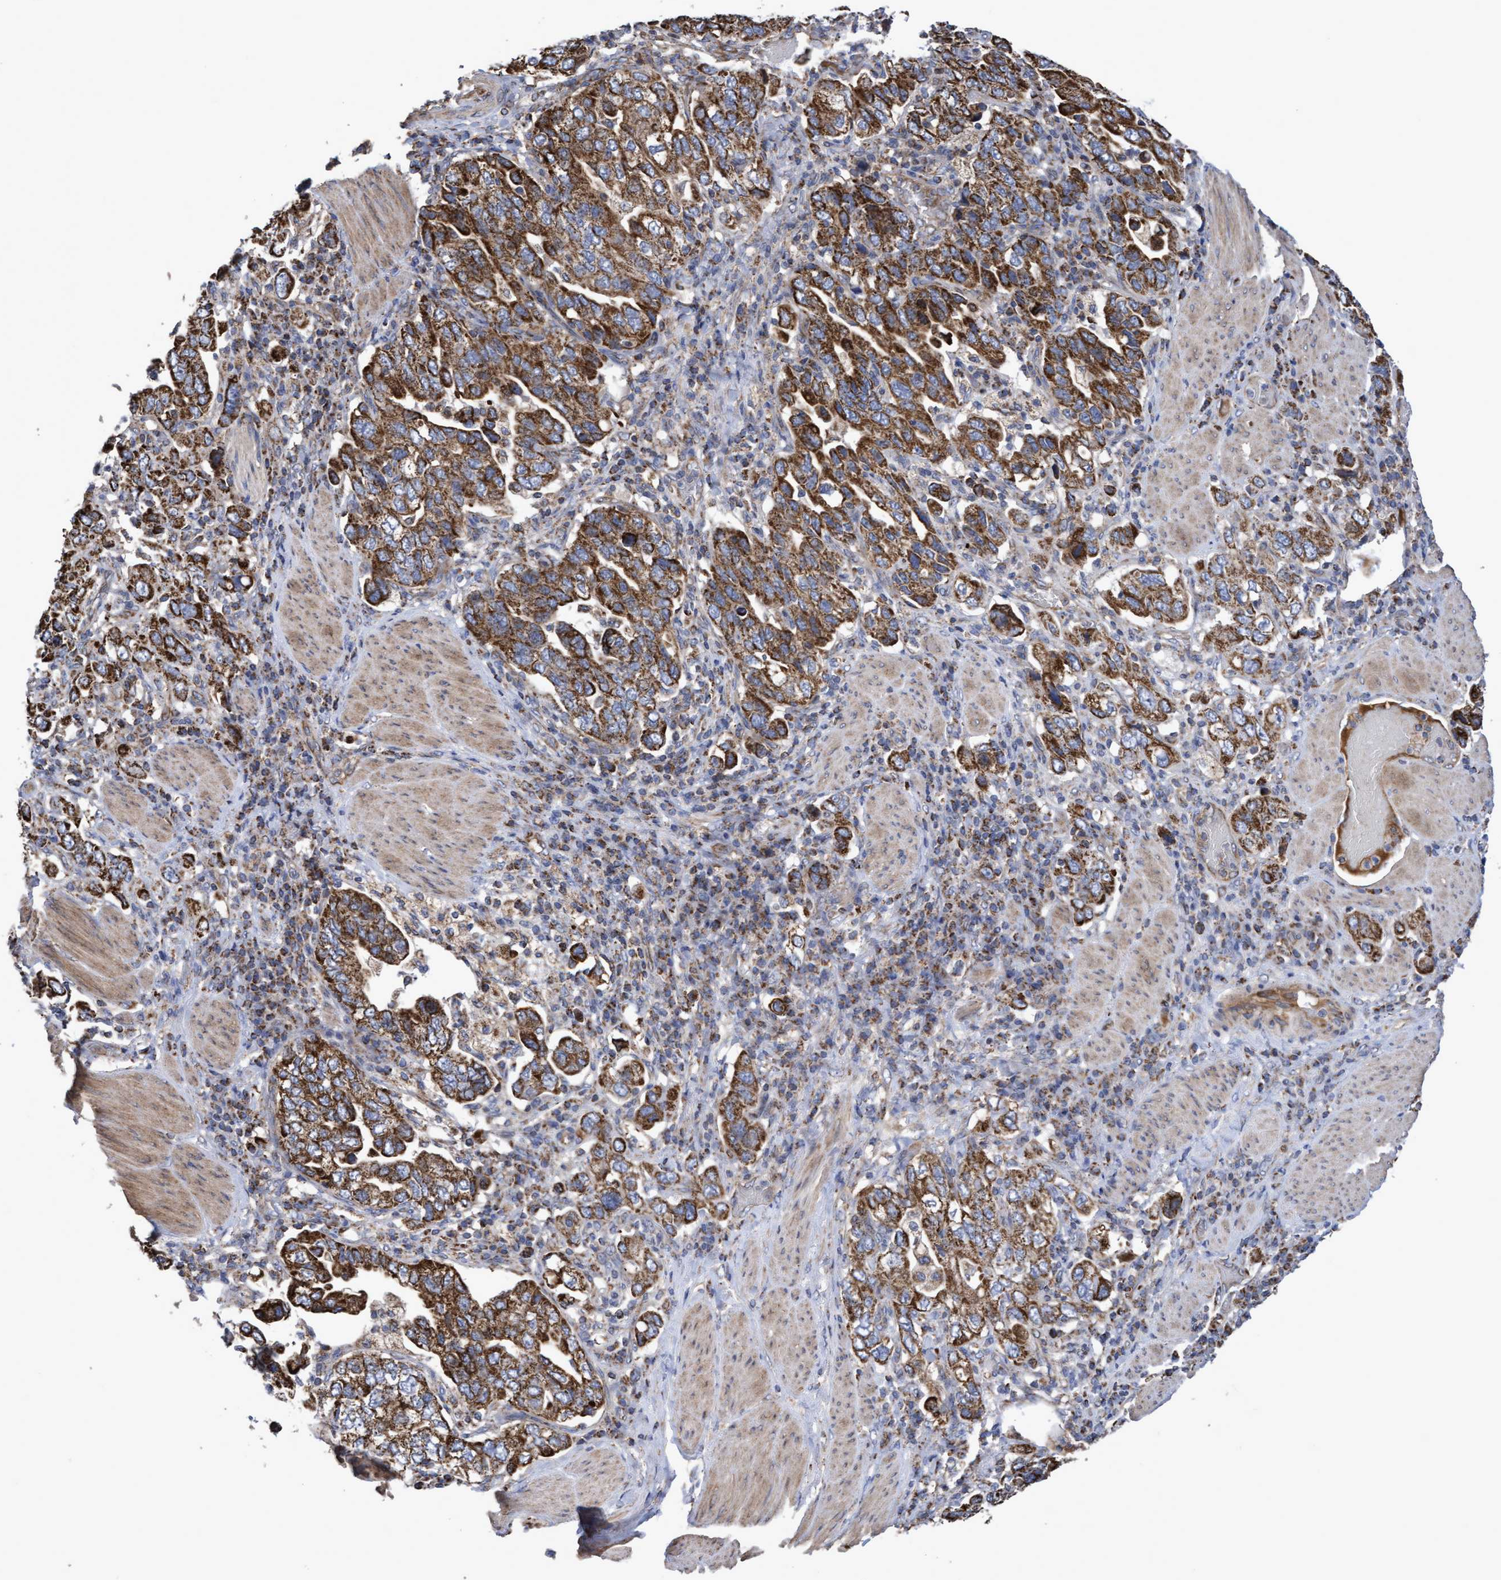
{"staining": {"intensity": "strong", "quantity": ">75%", "location": "cytoplasmic/membranous"}, "tissue": "stomach cancer", "cell_type": "Tumor cells", "image_type": "cancer", "snomed": [{"axis": "morphology", "description": "Adenocarcinoma, NOS"}, {"axis": "topography", "description": "Stomach, upper"}], "caption": "The photomicrograph reveals staining of adenocarcinoma (stomach), revealing strong cytoplasmic/membranous protein expression (brown color) within tumor cells.", "gene": "COBL", "patient": {"sex": "male", "age": 62}}